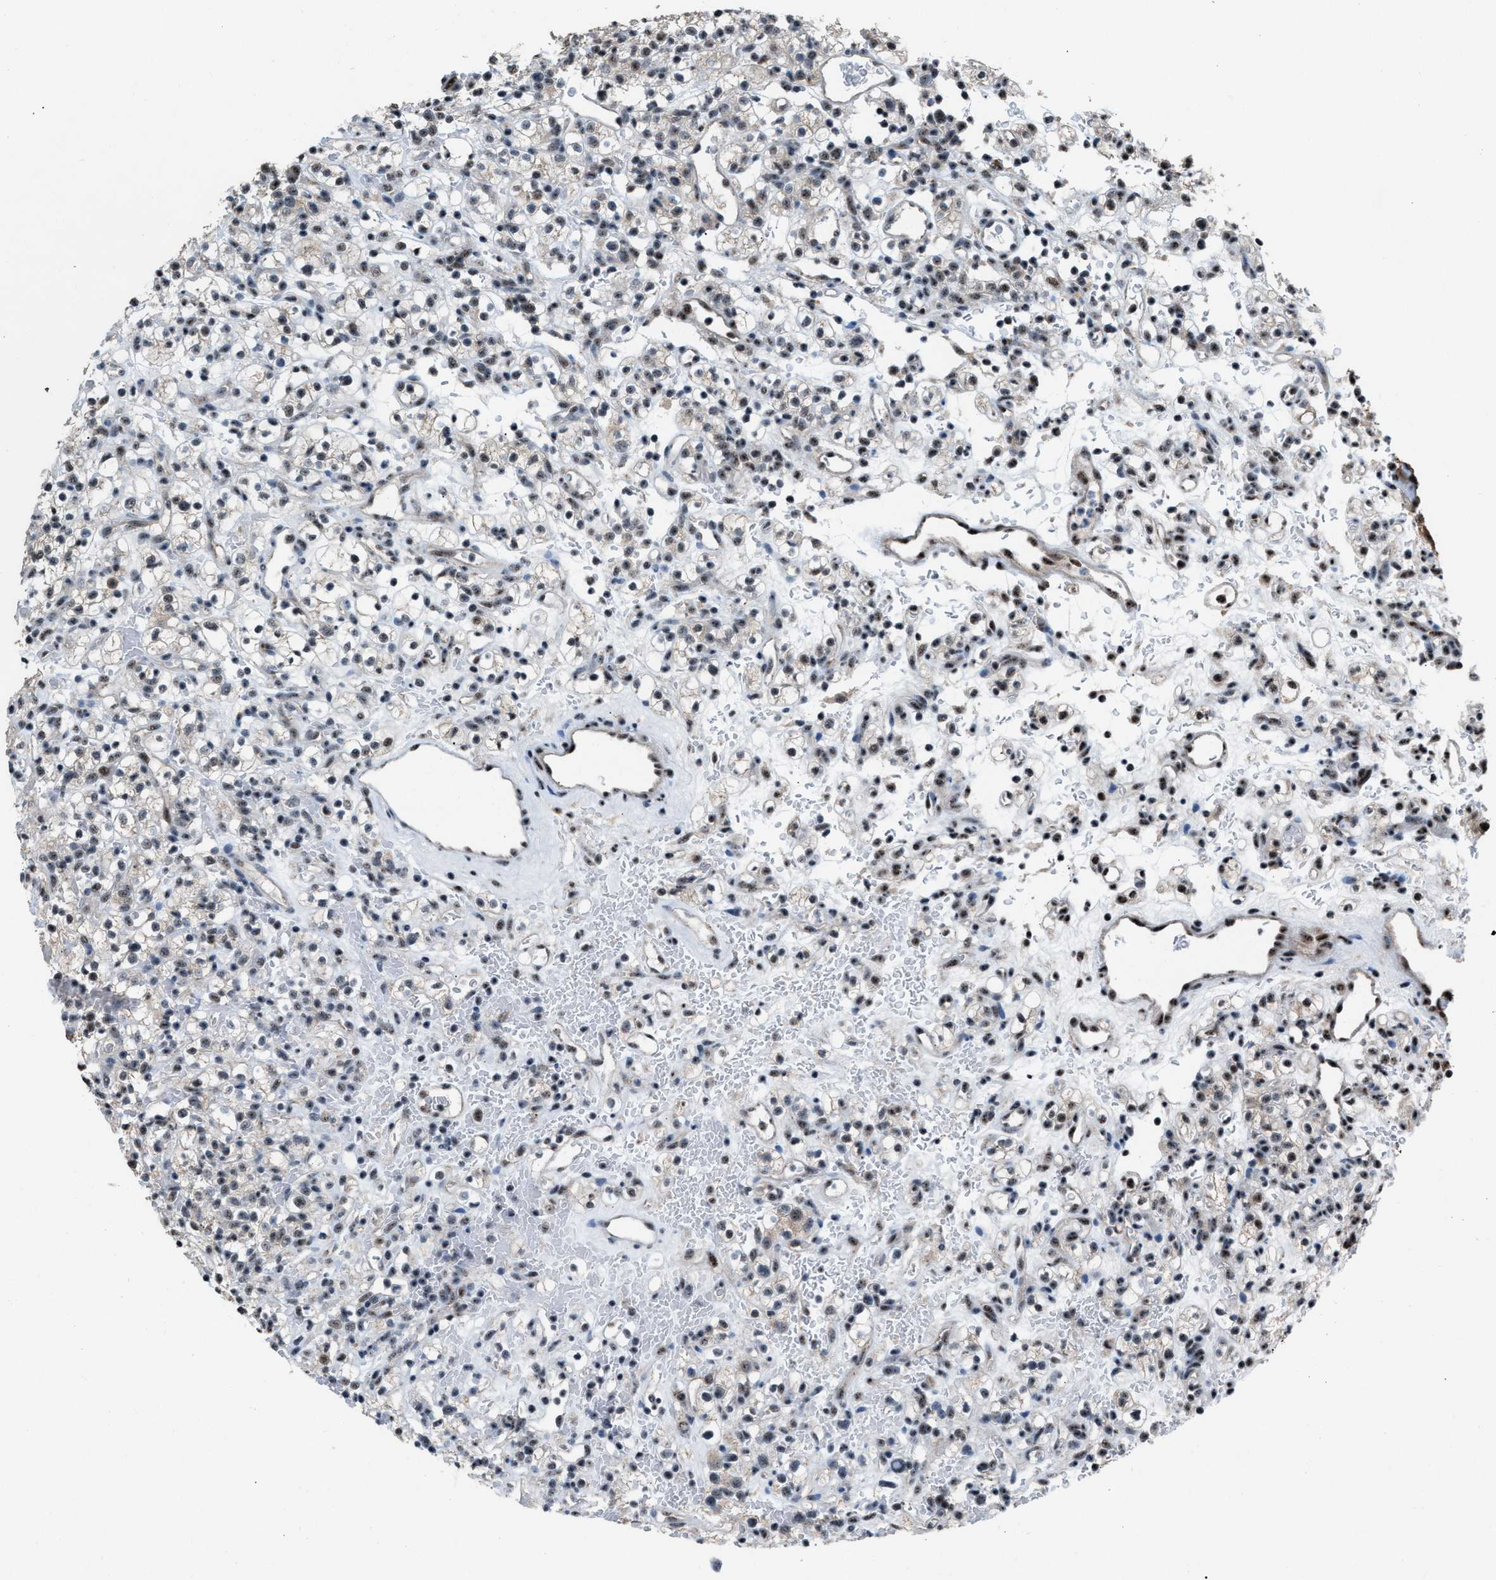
{"staining": {"intensity": "moderate", "quantity": ">75%", "location": "nuclear"}, "tissue": "renal cancer", "cell_type": "Tumor cells", "image_type": "cancer", "snomed": [{"axis": "morphology", "description": "Normal tissue, NOS"}, {"axis": "morphology", "description": "Adenocarcinoma, NOS"}, {"axis": "topography", "description": "Kidney"}], "caption": "Protein analysis of renal adenocarcinoma tissue demonstrates moderate nuclear positivity in approximately >75% of tumor cells.", "gene": "CENPP", "patient": {"sex": "female", "age": 72}}